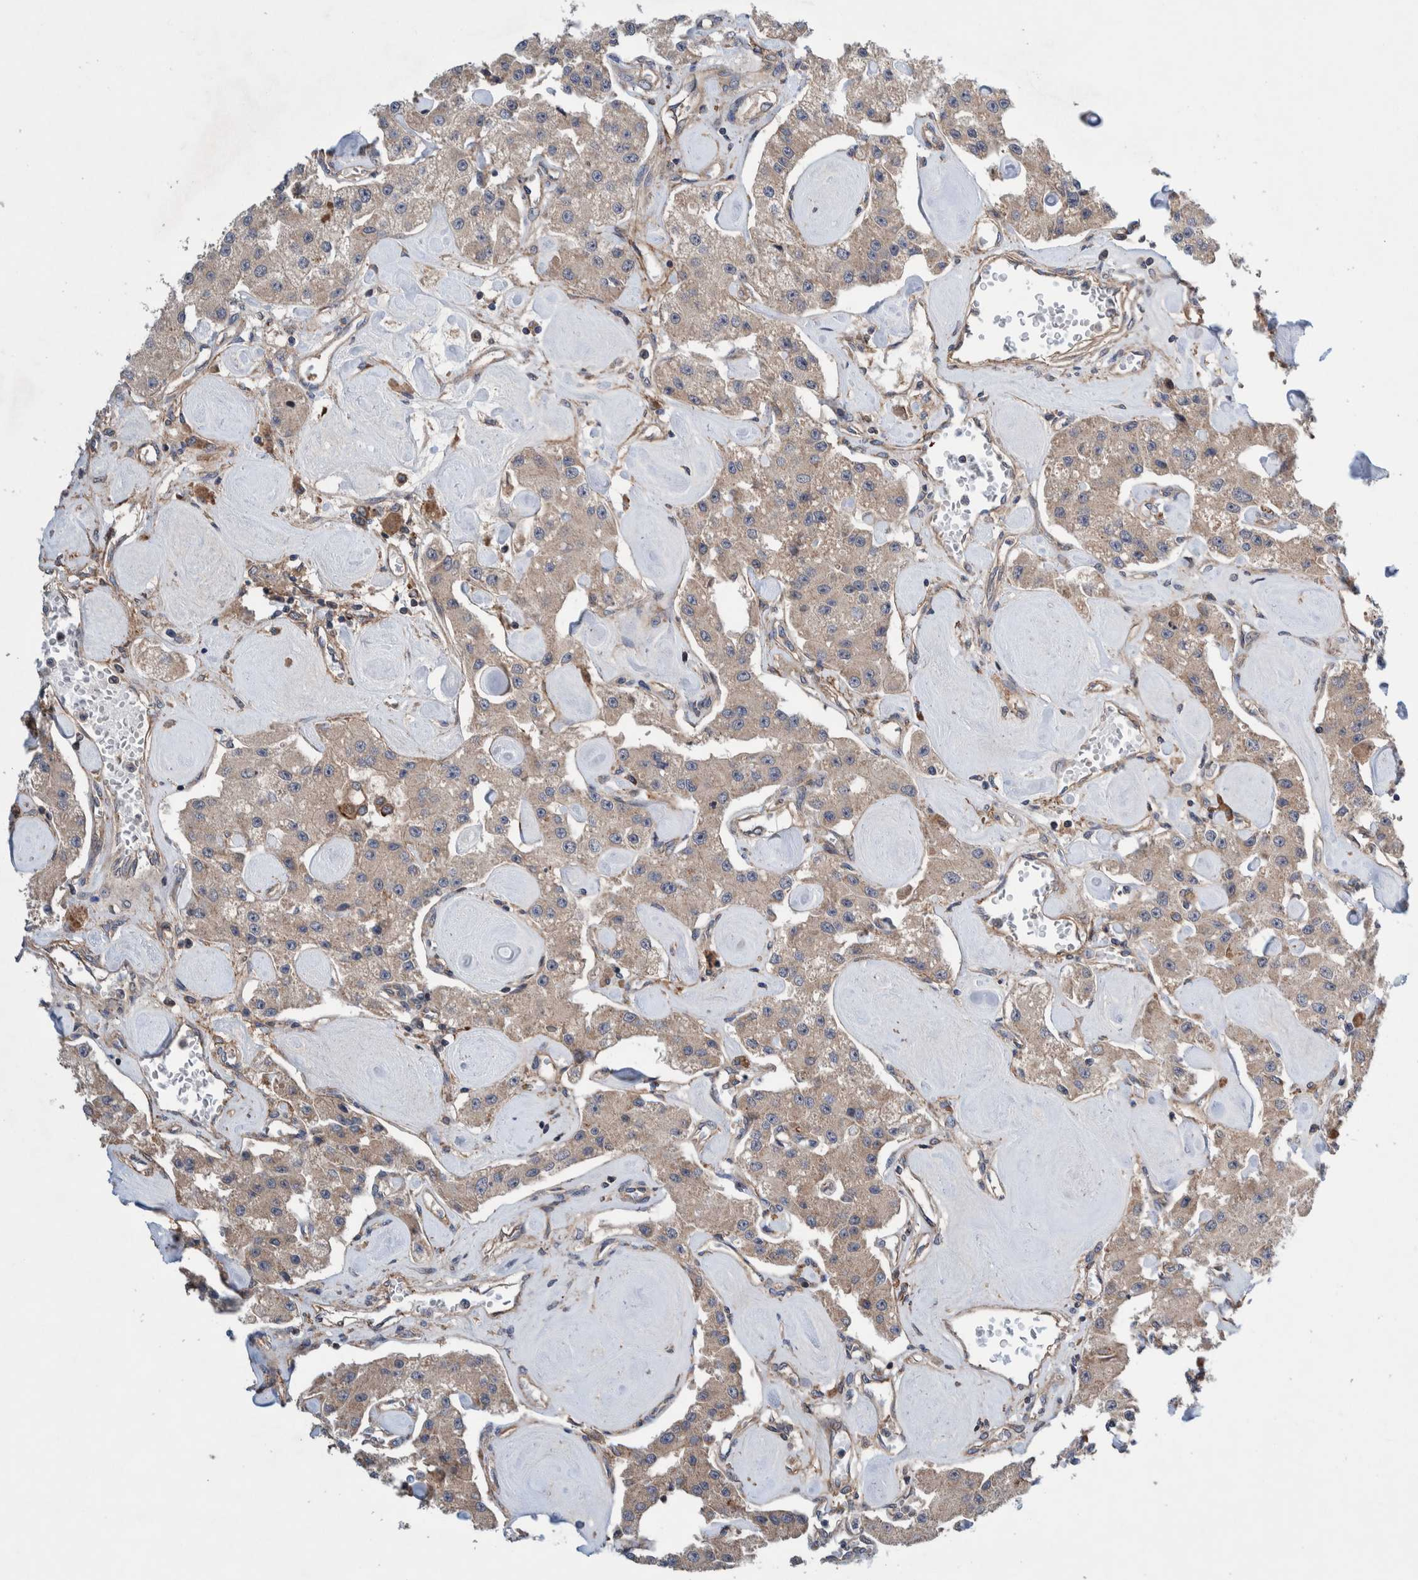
{"staining": {"intensity": "weak", "quantity": ">75%", "location": "cytoplasmic/membranous"}, "tissue": "carcinoid", "cell_type": "Tumor cells", "image_type": "cancer", "snomed": [{"axis": "morphology", "description": "Carcinoid, malignant, NOS"}, {"axis": "topography", "description": "Pancreas"}], "caption": "Carcinoid (malignant) stained for a protein exhibits weak cytoplasmic/membranous positivity in tumor cells. The protein of interest is stained brown, and the nuclei are stained in blue (DAB IHC with brightfield microscopy, high magnification).", "gene": "PIK3R6", "patient": {"sex": "male", "age": 41}}